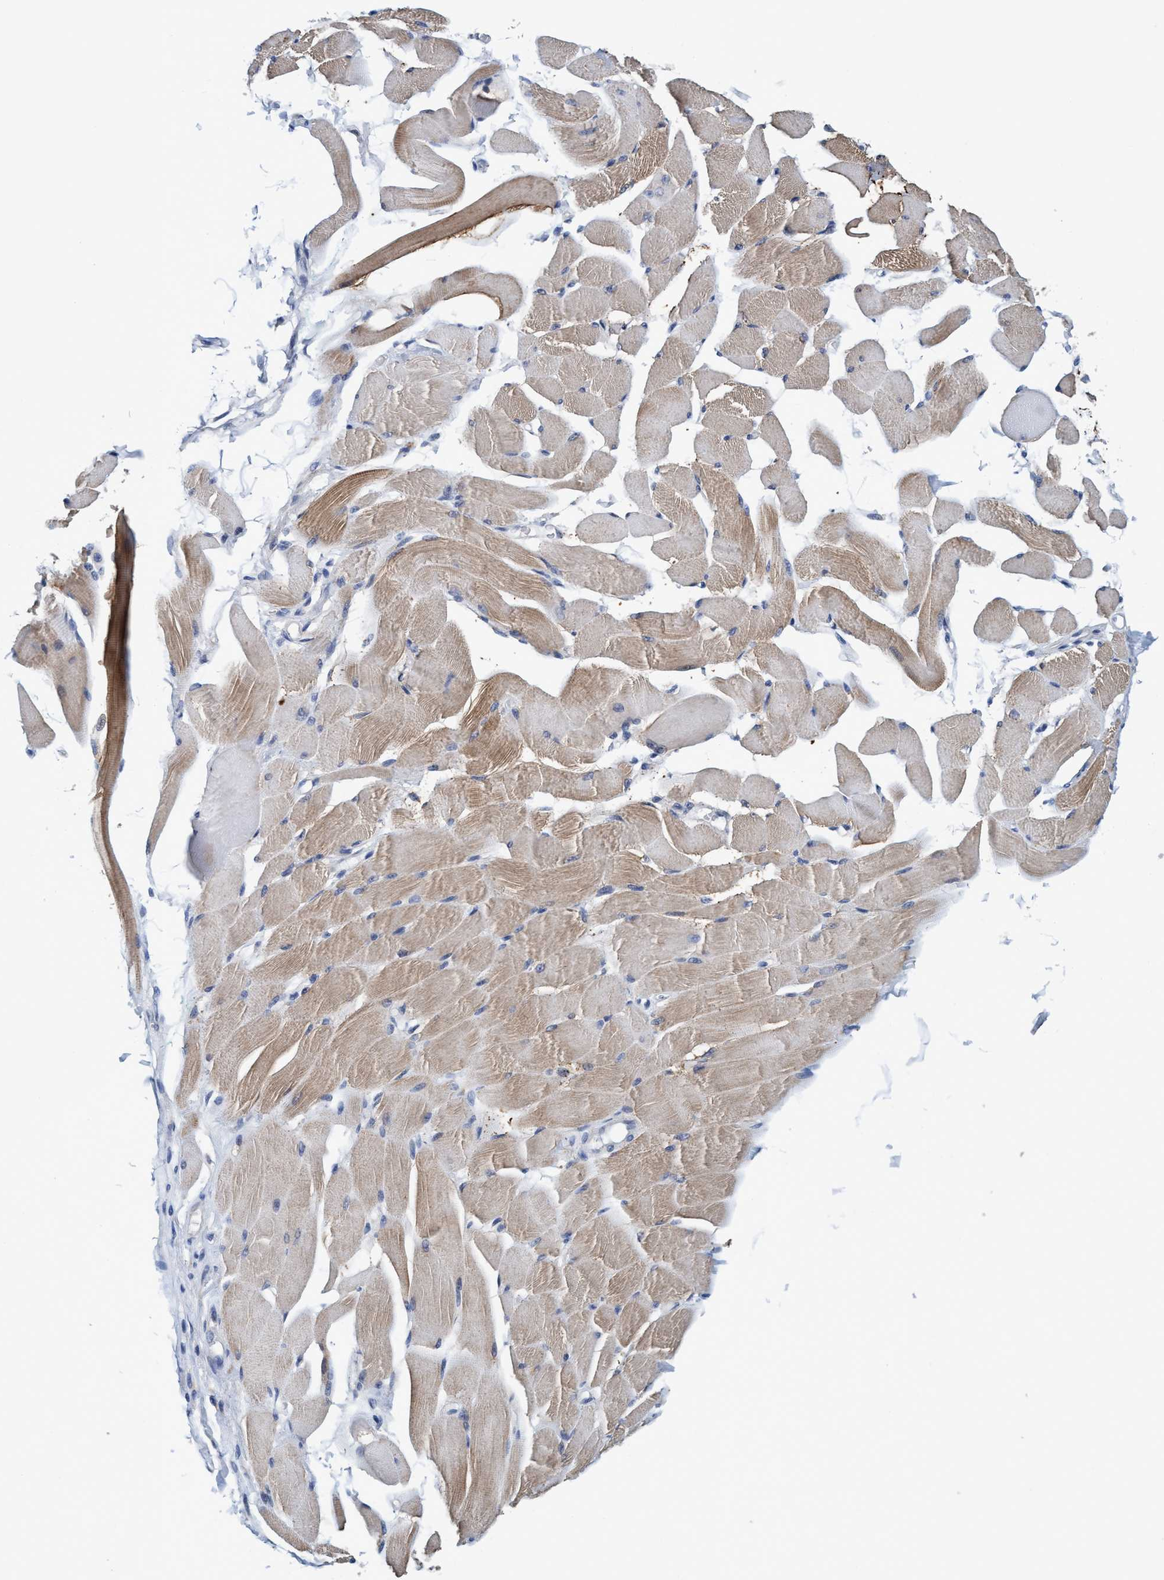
{"staining": {"intensity": "moderate", "quantity": "25%-75%", "location": "cytoplasmic/membranous"}, "tissue": "skeletal muscle", "cell_type": "Myocytes", "image_type": "normal", "snomed": [{"axis": "morphology", "description": "Normal tissue, NOS"}, {"axis": "topography", "description": "Skeletal muscle"}, {"axis": "topography", "description": "Peripheral nerve tissue"}], "caption": "Immunohistochemical staining of normal skeletal muscle demonstrates medium levels of moderate cytoplasmic/membranous staining in about 25%-75% of myocytes.", "gene": "CALCOCO2", "patient": {"sex": "female", "age": 84}}